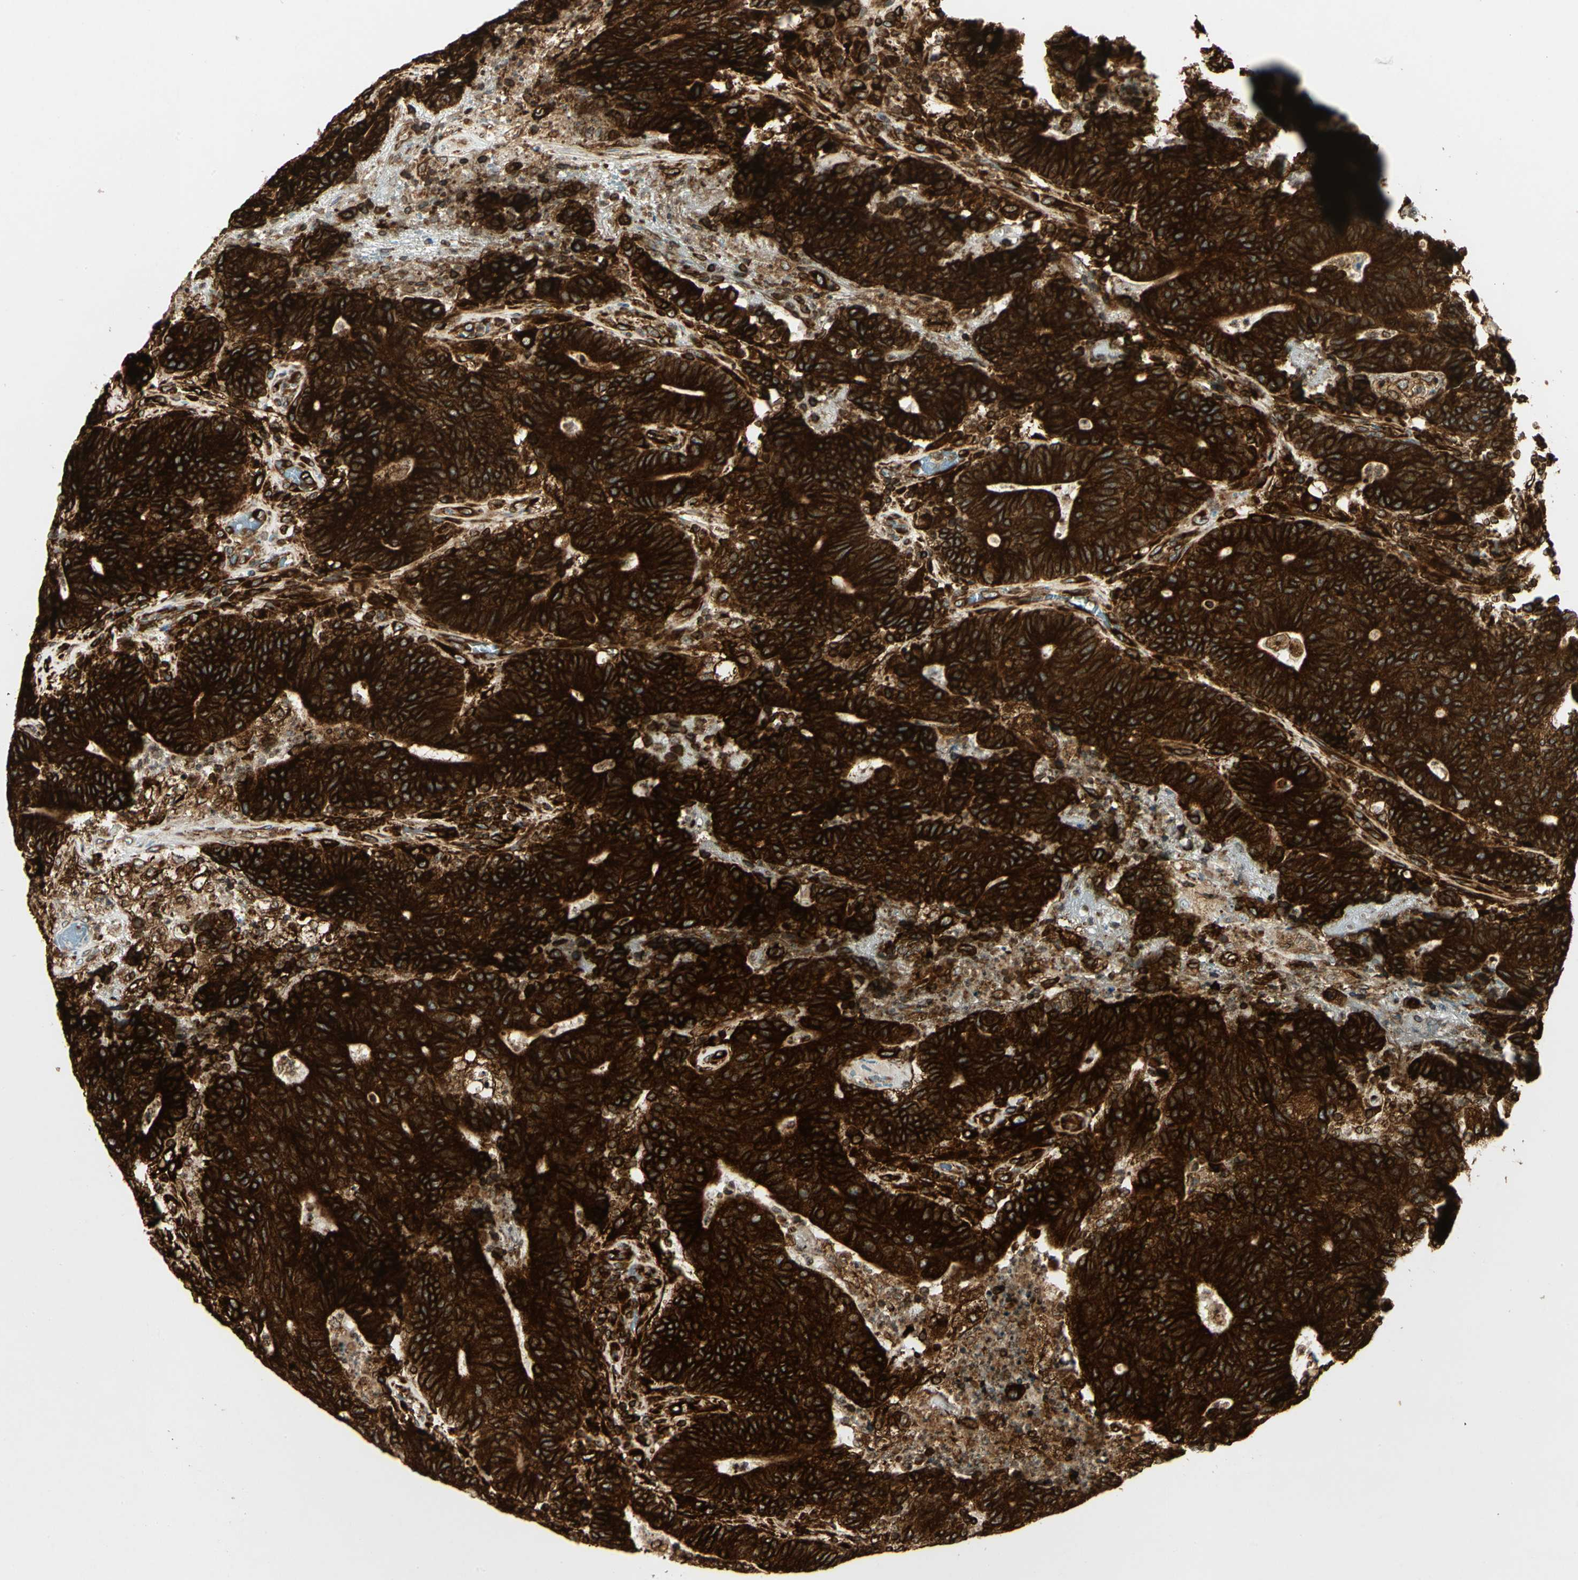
{"staining": {"intensity": "strong", "quantity": ">75%", "location": "cytoplasmic/membranous"}, "tissue": "colorectal cancer", "cell_type": "Tumor cells", "image_type": "cancer", "snomed": [{"axis": "morphology", "description": "Normal tissue, NOS"}, {"axis": "morphology", "description": "Adenocarcinoma, NOS"}, {"axis": "topography", "description": "Colon"}], "caption": "Brown immunohistochemical staining in colorectal adenocarcinoma displays strong cytoplasmic/membranous positivity in about >75% of tumor cells.", "gene": "TAPBP", "patient": {"sex": "female", "age": 75}}